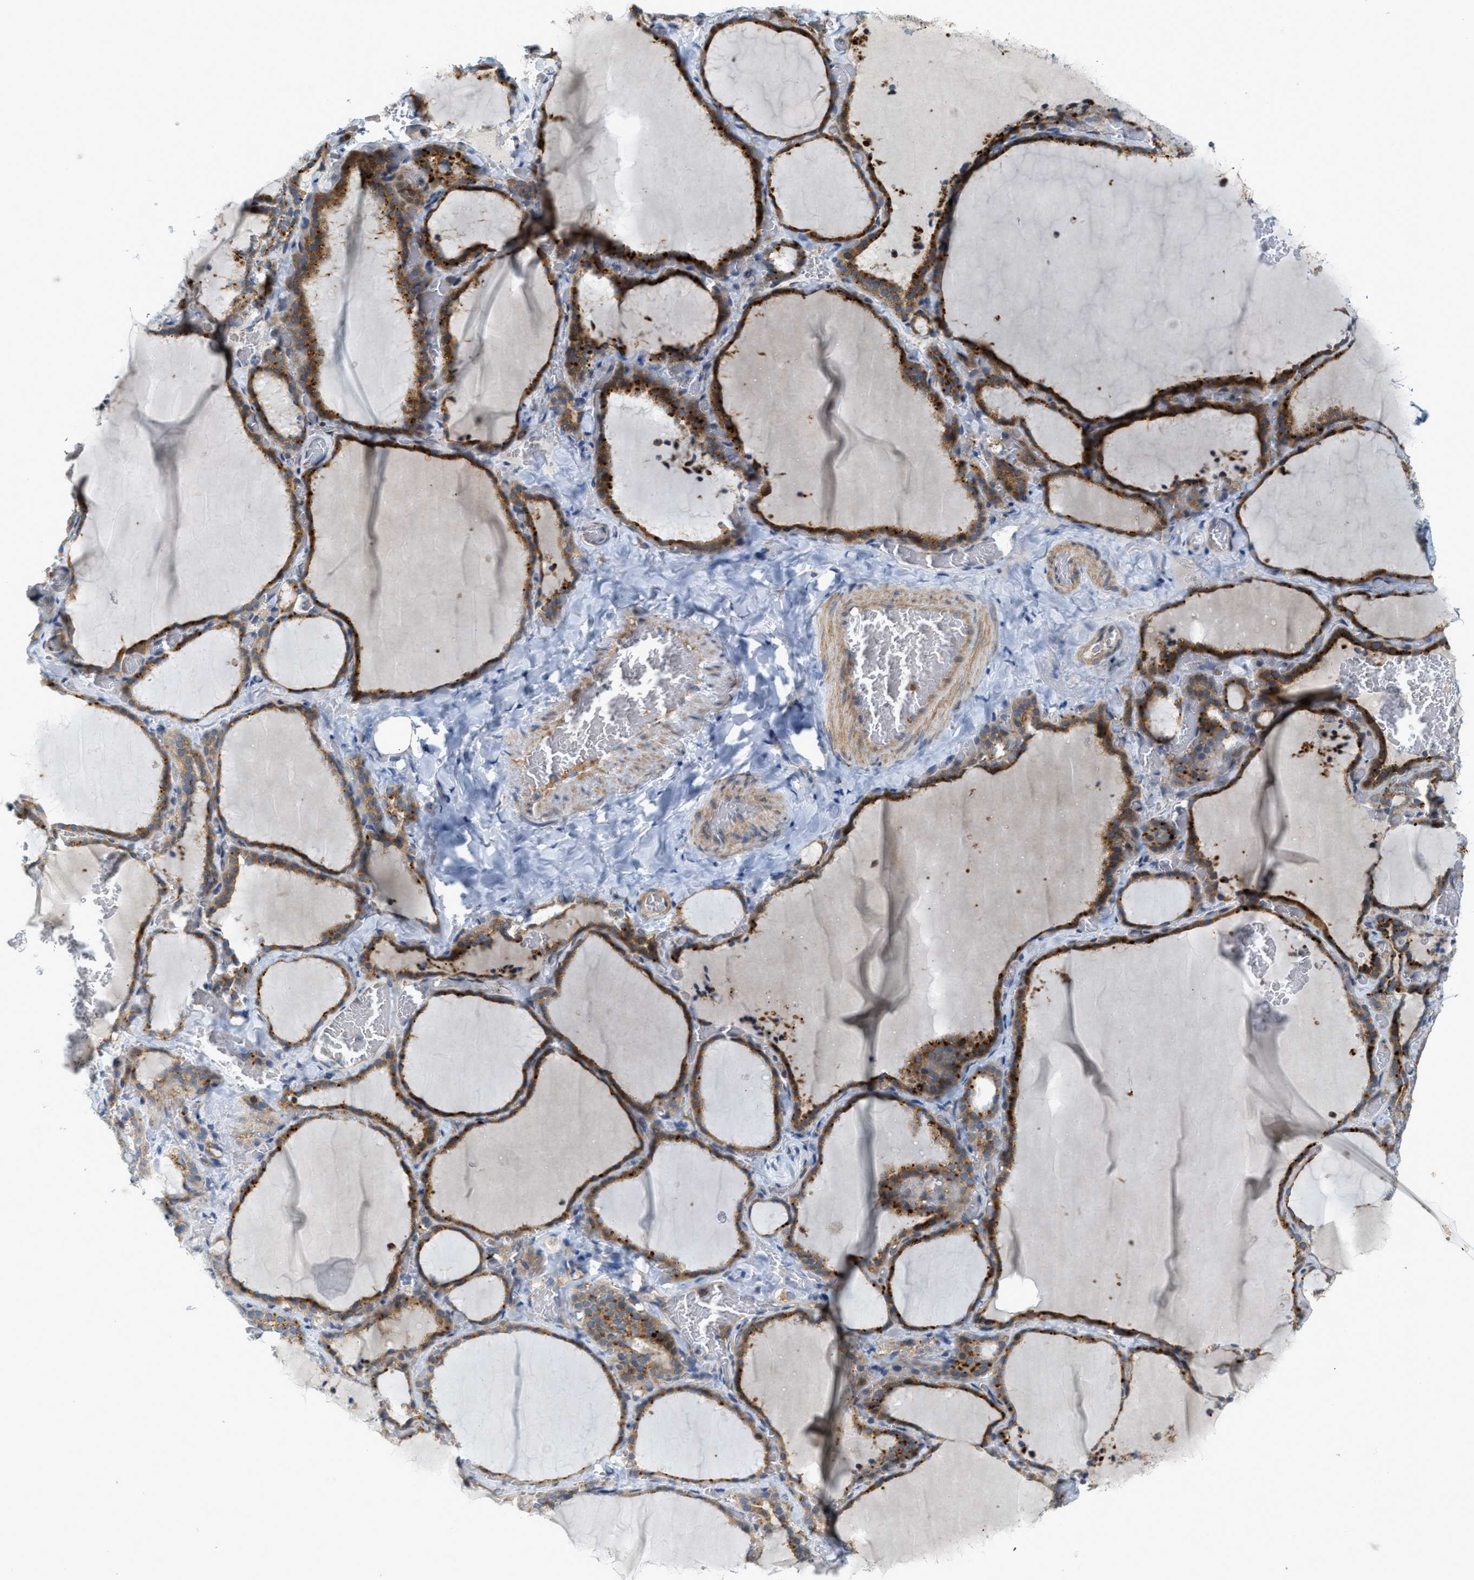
{"staining": {"intensity": "moderate", "quantity": ">75%", "location": "cytoplasmic/membranous"}, "tissue": "thyroid gland", "cell_type": "Glandular cells", "image_type": "normal", "snomed": [{"axis": "morphology", "description": "Normal tissue, NOS"}, {"axis": "topography", "description": "Thyroid gland"}], "caption": "Immunohistochemical staining of normal thyroid gland shows moderate cytoplasmic/membranous protein expression in approximately >75% of glandular cells. Nuclei are stained in blue.", "gene": "KLHDC10", "patient": {"sex": "female", "age": 22}}